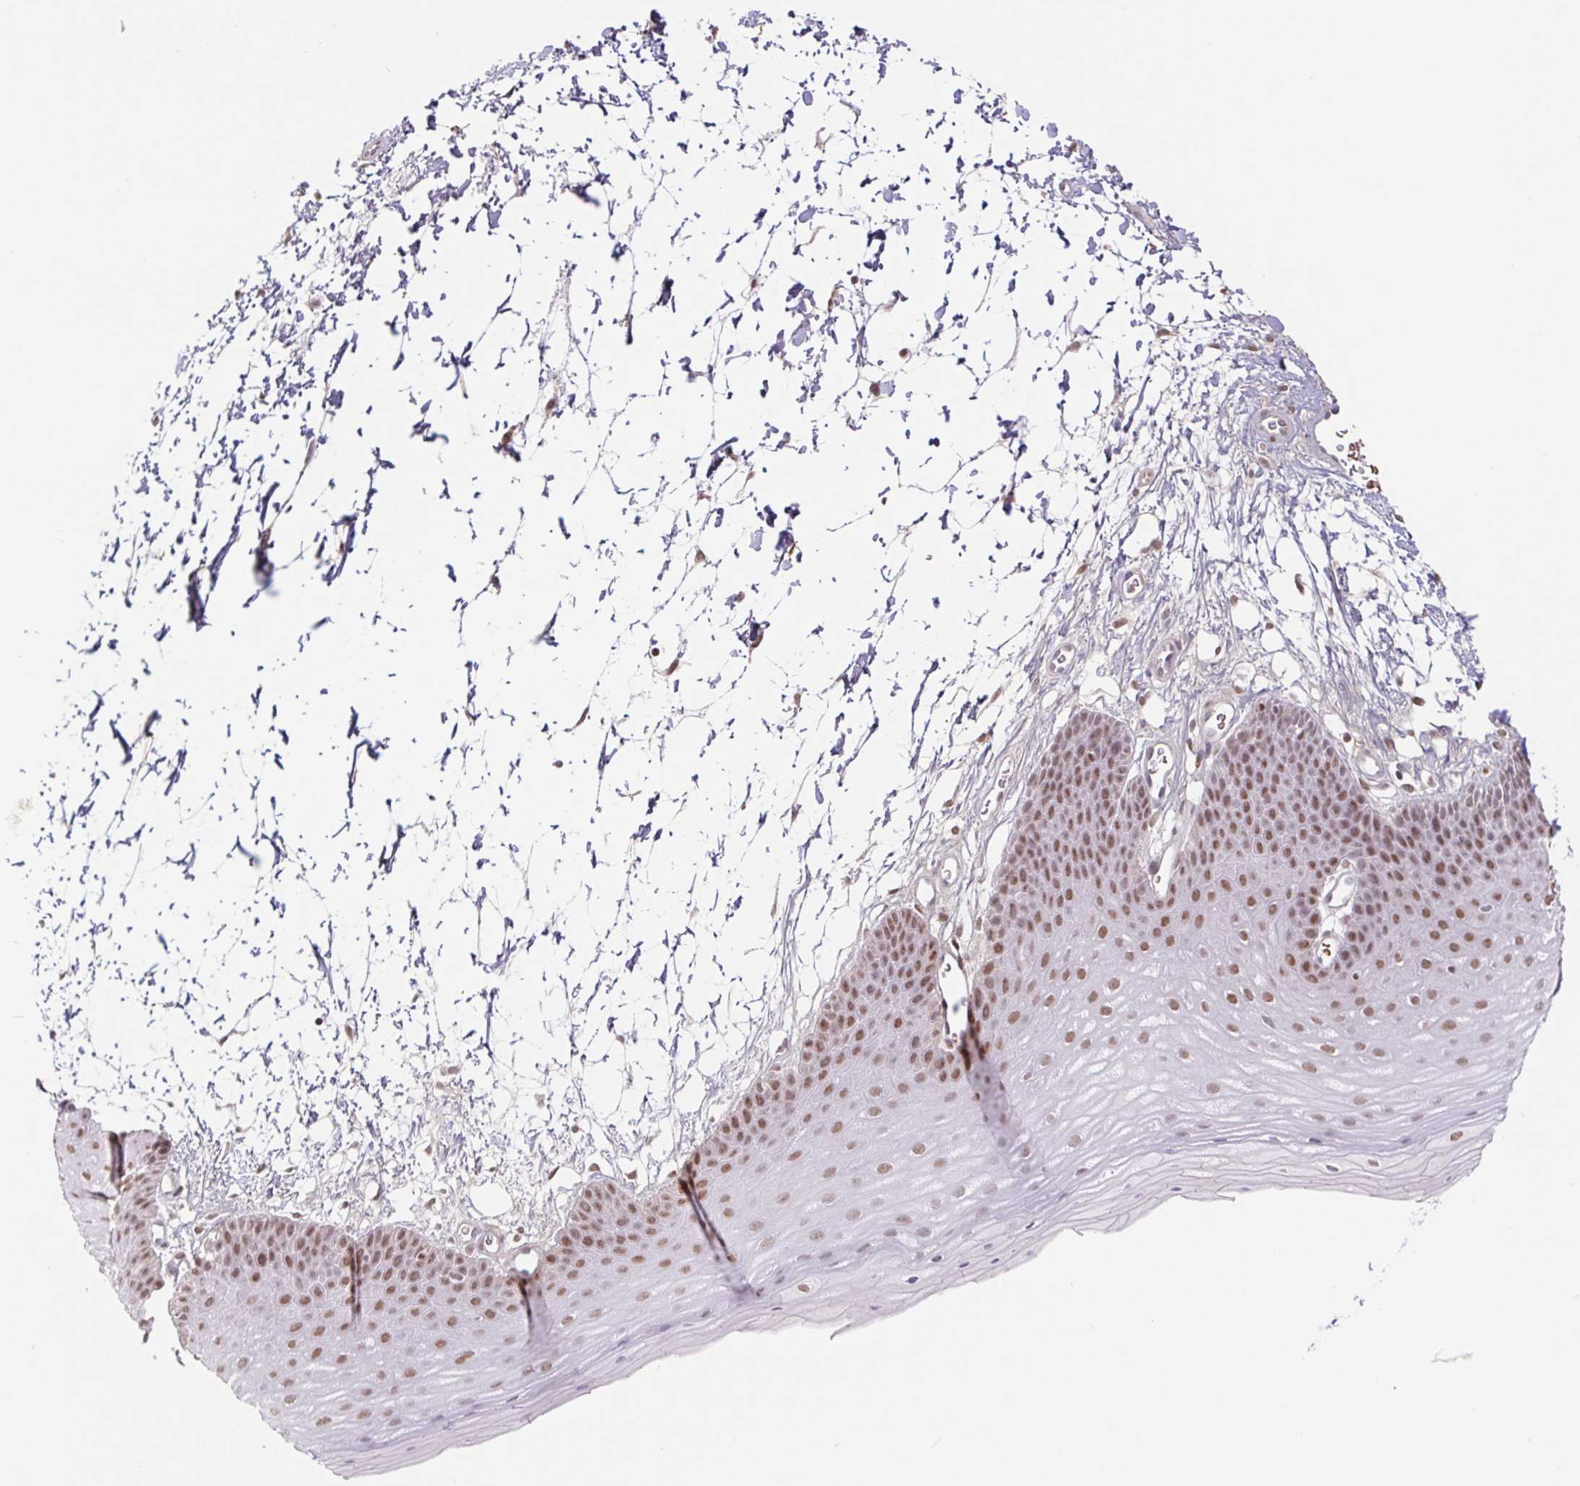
{"staining": {"intensity": "moderate", "quantity": ">75%", "location": "nuclear"}, "tissue": "skin", "cell_type": "Epidermal cells", "image_type": "normal", "snomed": [{"axis": "morphology", "description": "Normal tissue, NOS"}, {"axis": "topography", "description": "Anal"}], "caption": "Immunohistochemistry (DAB (3,3'-diaminobenzidine)) staining of benign skin reveals moderate nuclear protein staining in approximately >75% of epidermal cells. The staining was performed using DAB to visualize the protein expression in brown, while the nuclei were stained in blue with hematoxylin (Magnification: 20x).", "gene": "TRERF1", "patient": {"sex": "male", "age": 53}}